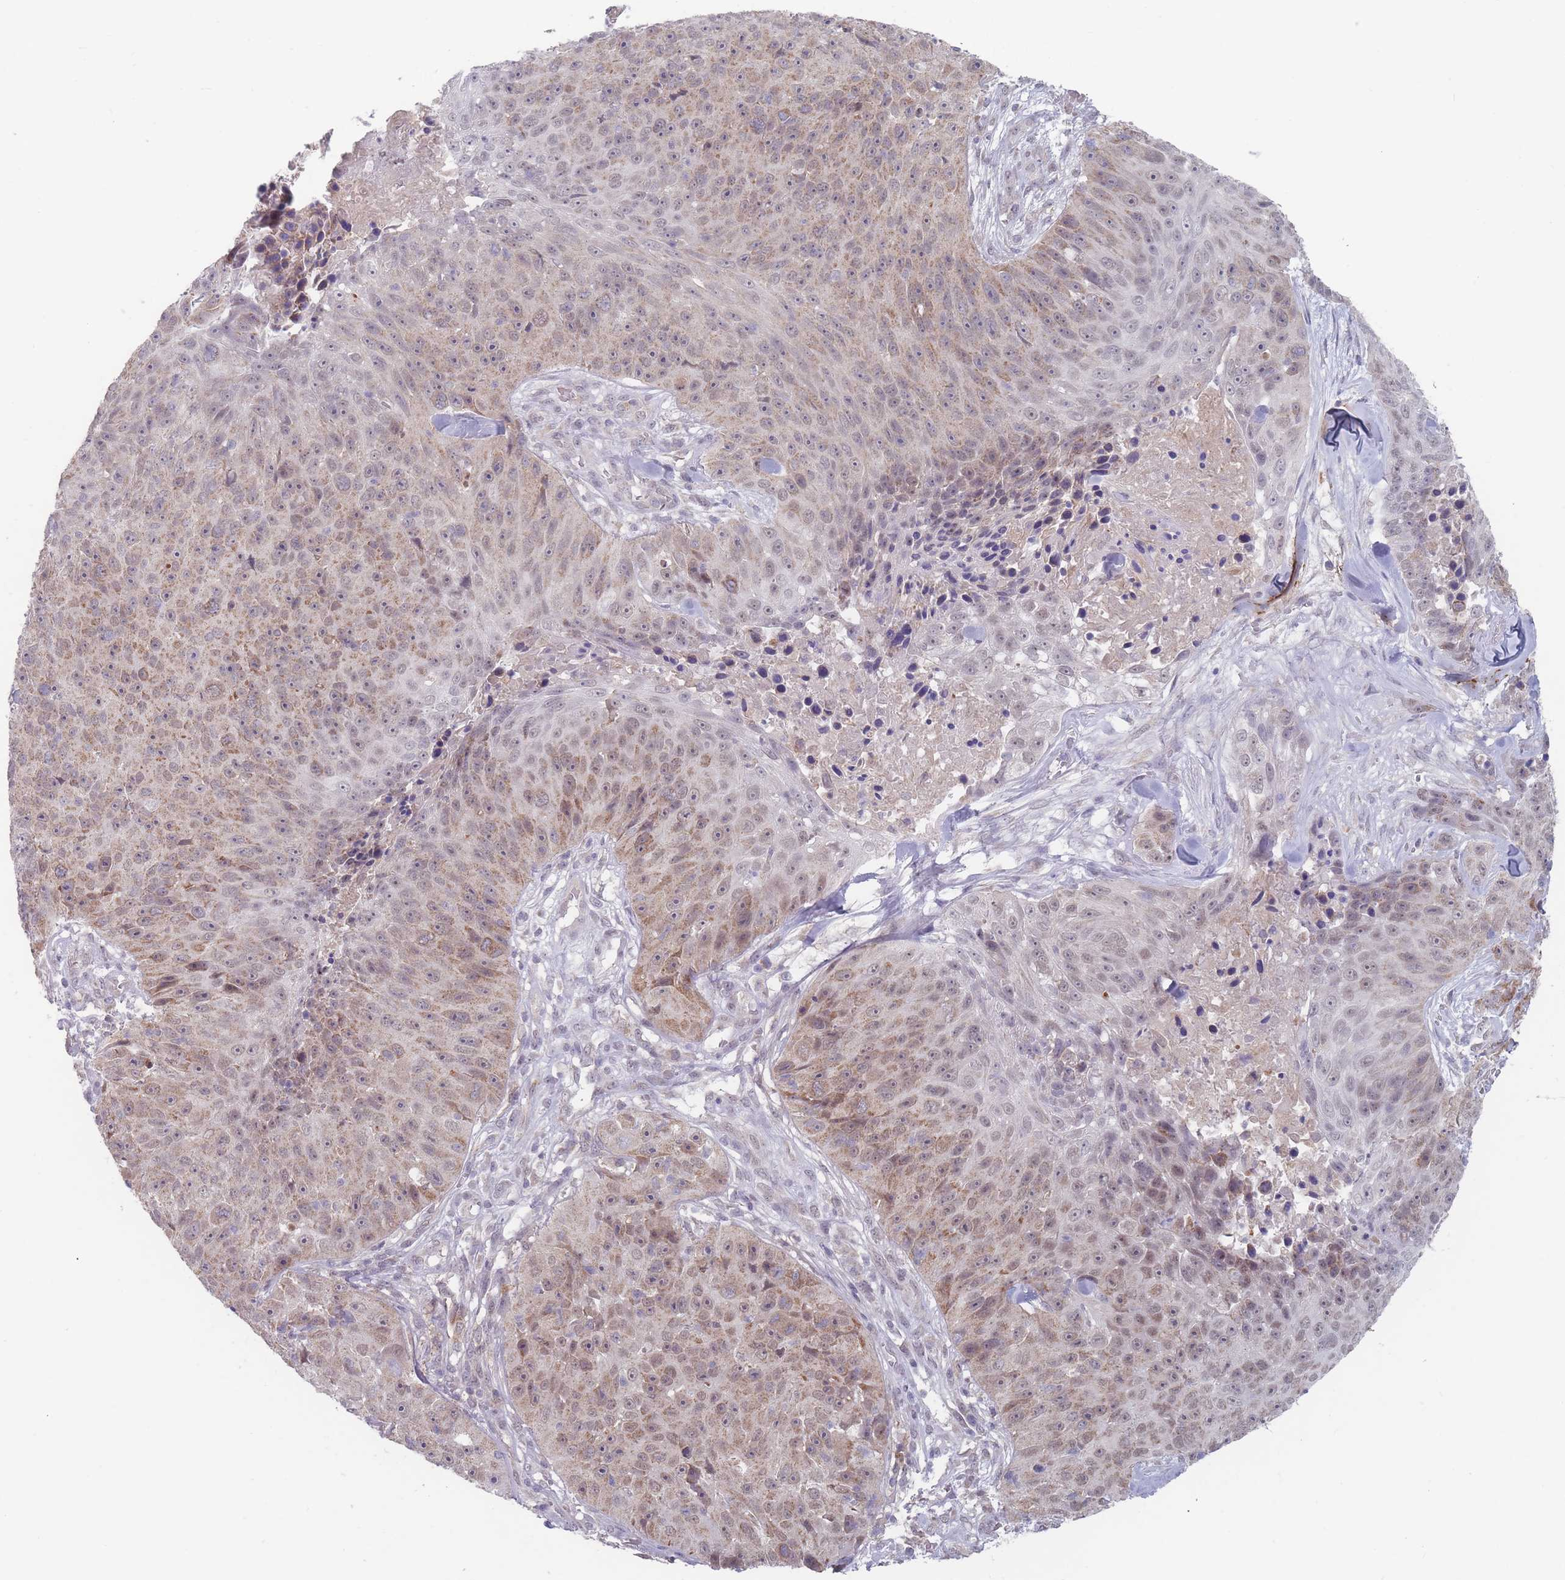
{"staining": {"intensity": "moderate", "quantity": "25%-75%", "location": "cytoplasmic/membranous,nuclear"}, "tissue": "skin cancer", "cell_type": "Tumor cells", "image_type": "cancer", "snomed": [{"axis": "morphology", "description": "Squamous cell carcinoma, NOS"}, {"axis": "topography", "description": "Skin"}], "caption": "An immunohistochemistry (IHC) image of tumor tissue is shown. Protein staining in brown shows moderate cytoplasmic/membranous and nuclear positivity in squamous cell carcinoma (skin) within tumor cells.", "gene": "PEX7", "patient": {"sex": "female", "age": 87}}